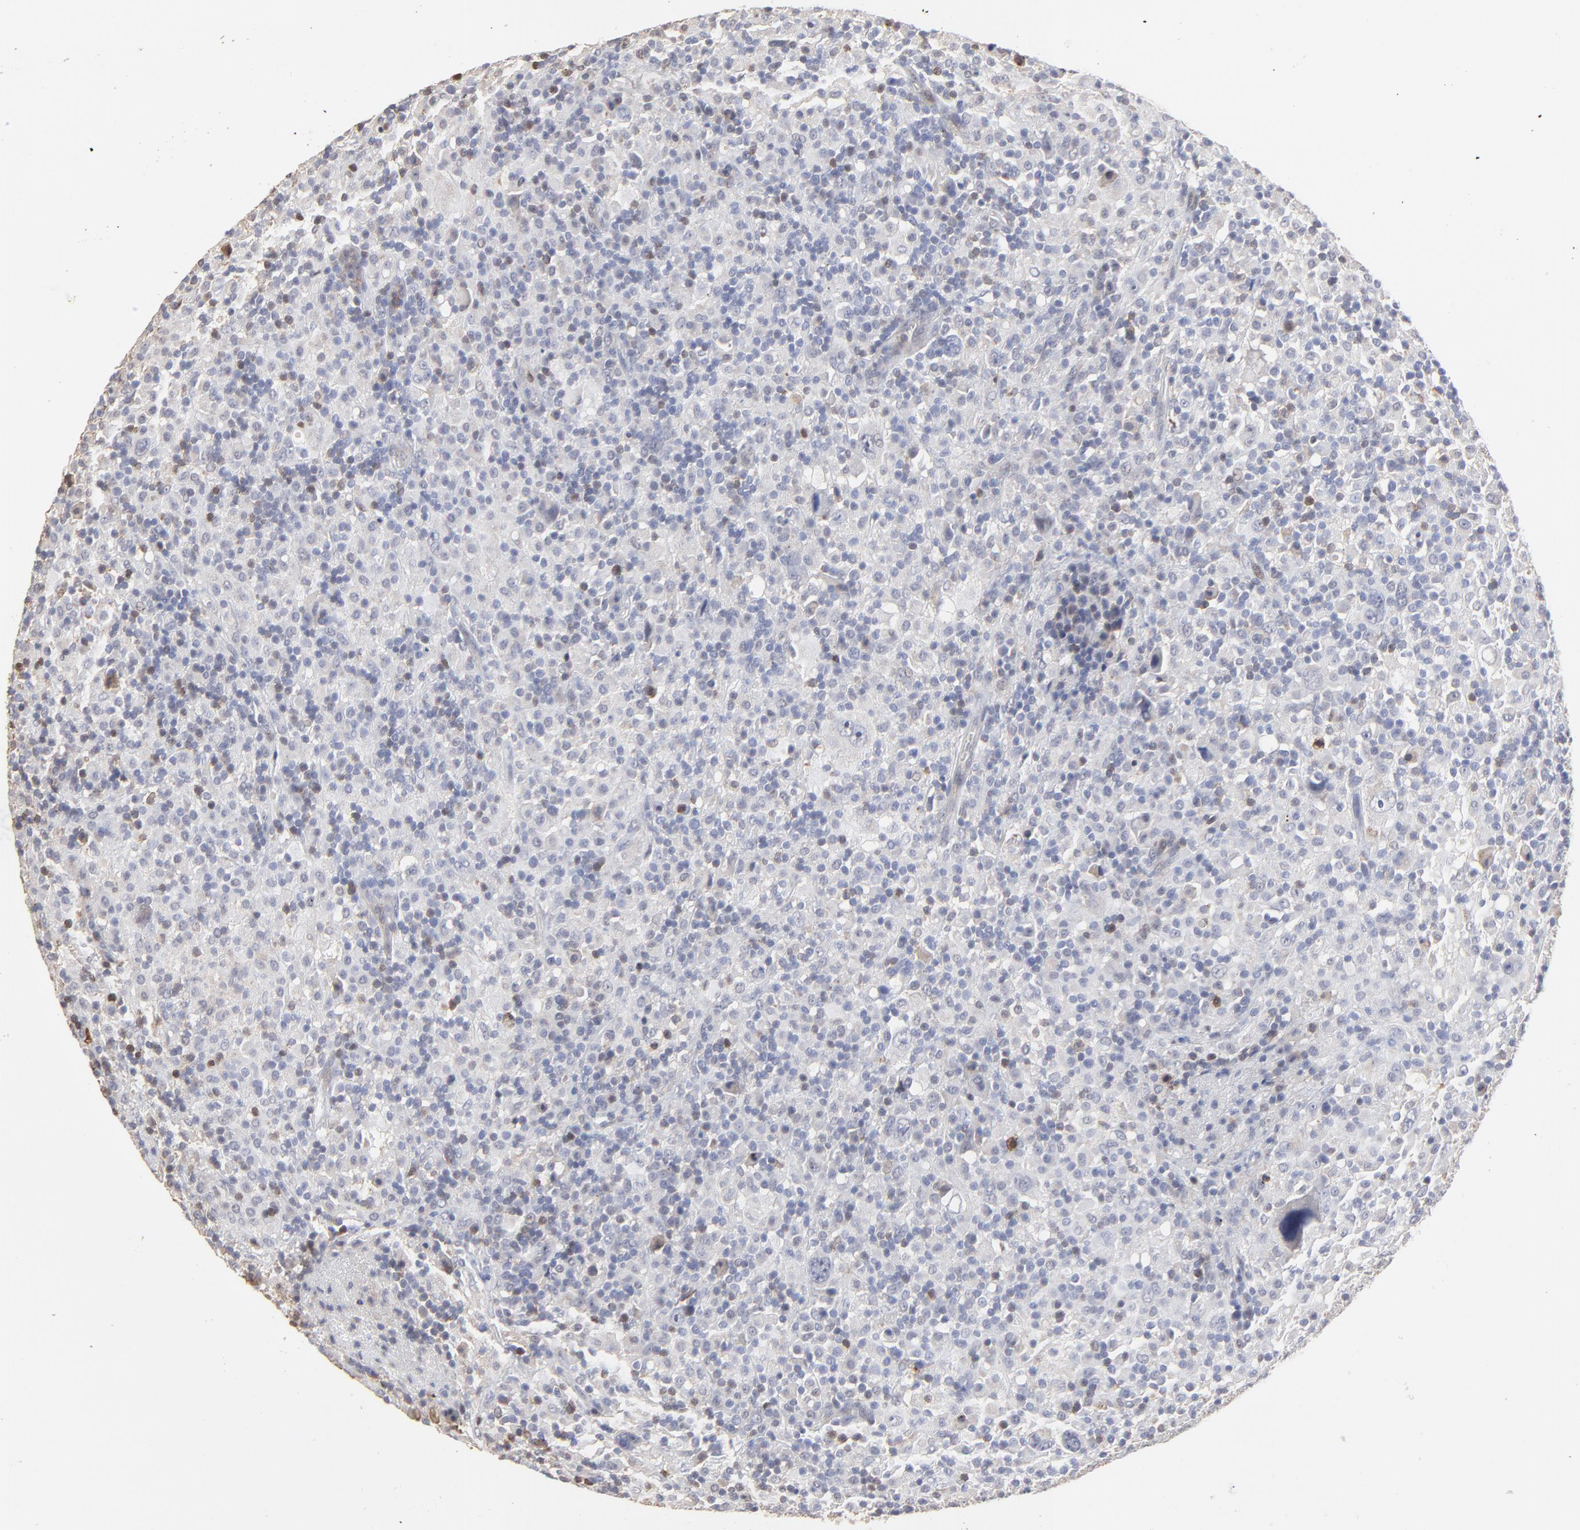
{"staining": {"intensity": "weak", "quantity": "<25%", "location": "nuclear"}, "tissue": "lymphoma", "cell_type": "Tumor cells", "image_type": "cancer", "snomed": [{"axis": "morphology", "description": "Hodgkin's disease, NOS"}, {"axis": "topography", "description": "Lymph node"}], "caption": "This is an immunohistochemistry (IHC) image of lymphoma. There is no staining in tumor cells.", "gene": "SLC6A14", "patient": {"sex": "male", "age": 46}}